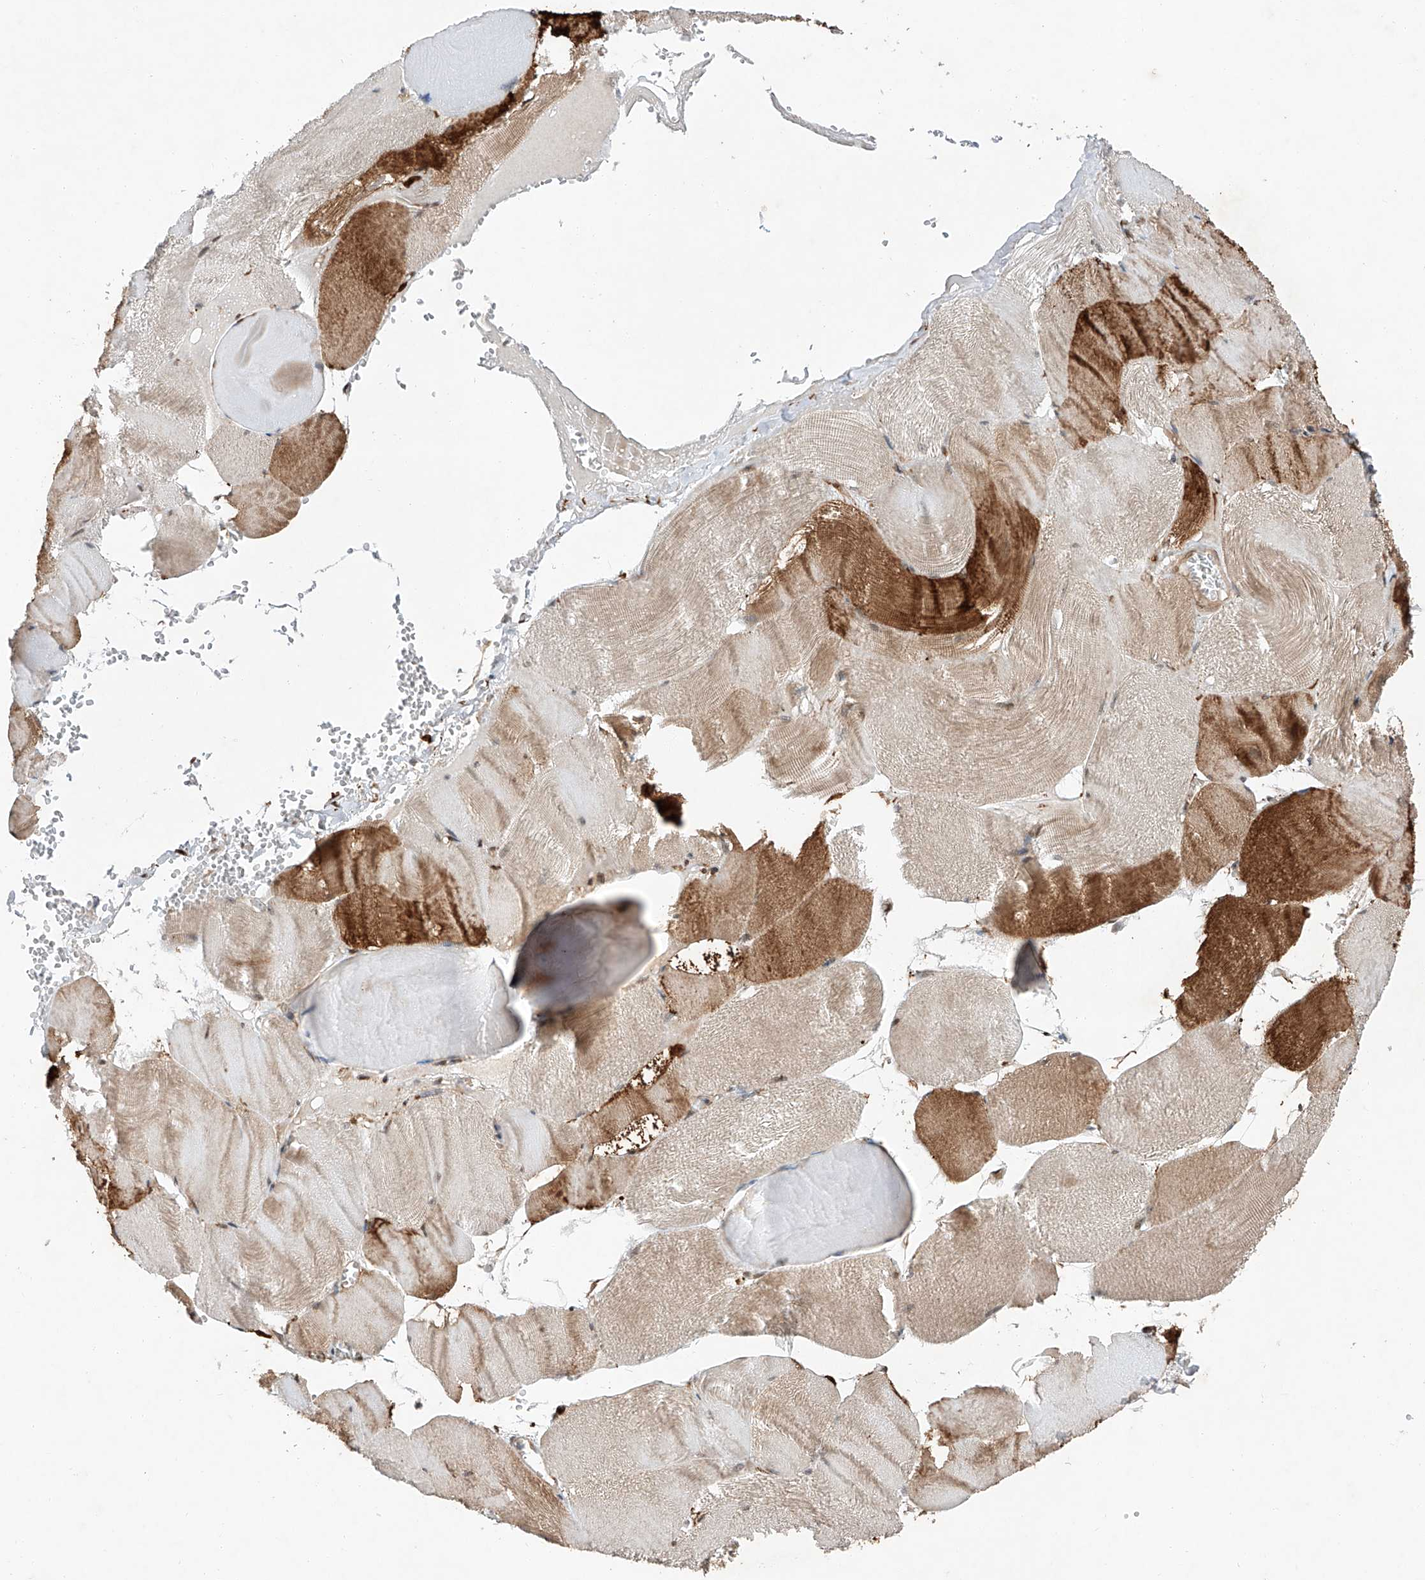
{"staining": {"intensity": "strong", "quantity": "<25%", "location": "cytoplasmic/membranous,nuclear"}, "tissue": "skeletal muscle", "cell_type": "Myocytes", "image_type": "normal", "snomed": [{"axis": "morphology", "description": "Normal tissue, NOS"}, {"axis": "morphology", "description": "Basal cell carcinoma"}, {"axis": "topography", "description": "Skeletal muscle"}], "caption": "Immunohistochemical staining of normal skeletal muscle reveals medium levels of strong cytoplasmic/membranous,nuclear positivity in about <25% of myocytes. The staining was performed using DAB to visualize the protein expression in brown, while the nuclei were stained in blue with hematoxylin (Magnification: 20x).", "gene": "ZFP28", "patient": {"sex": "female", "age": 64}}